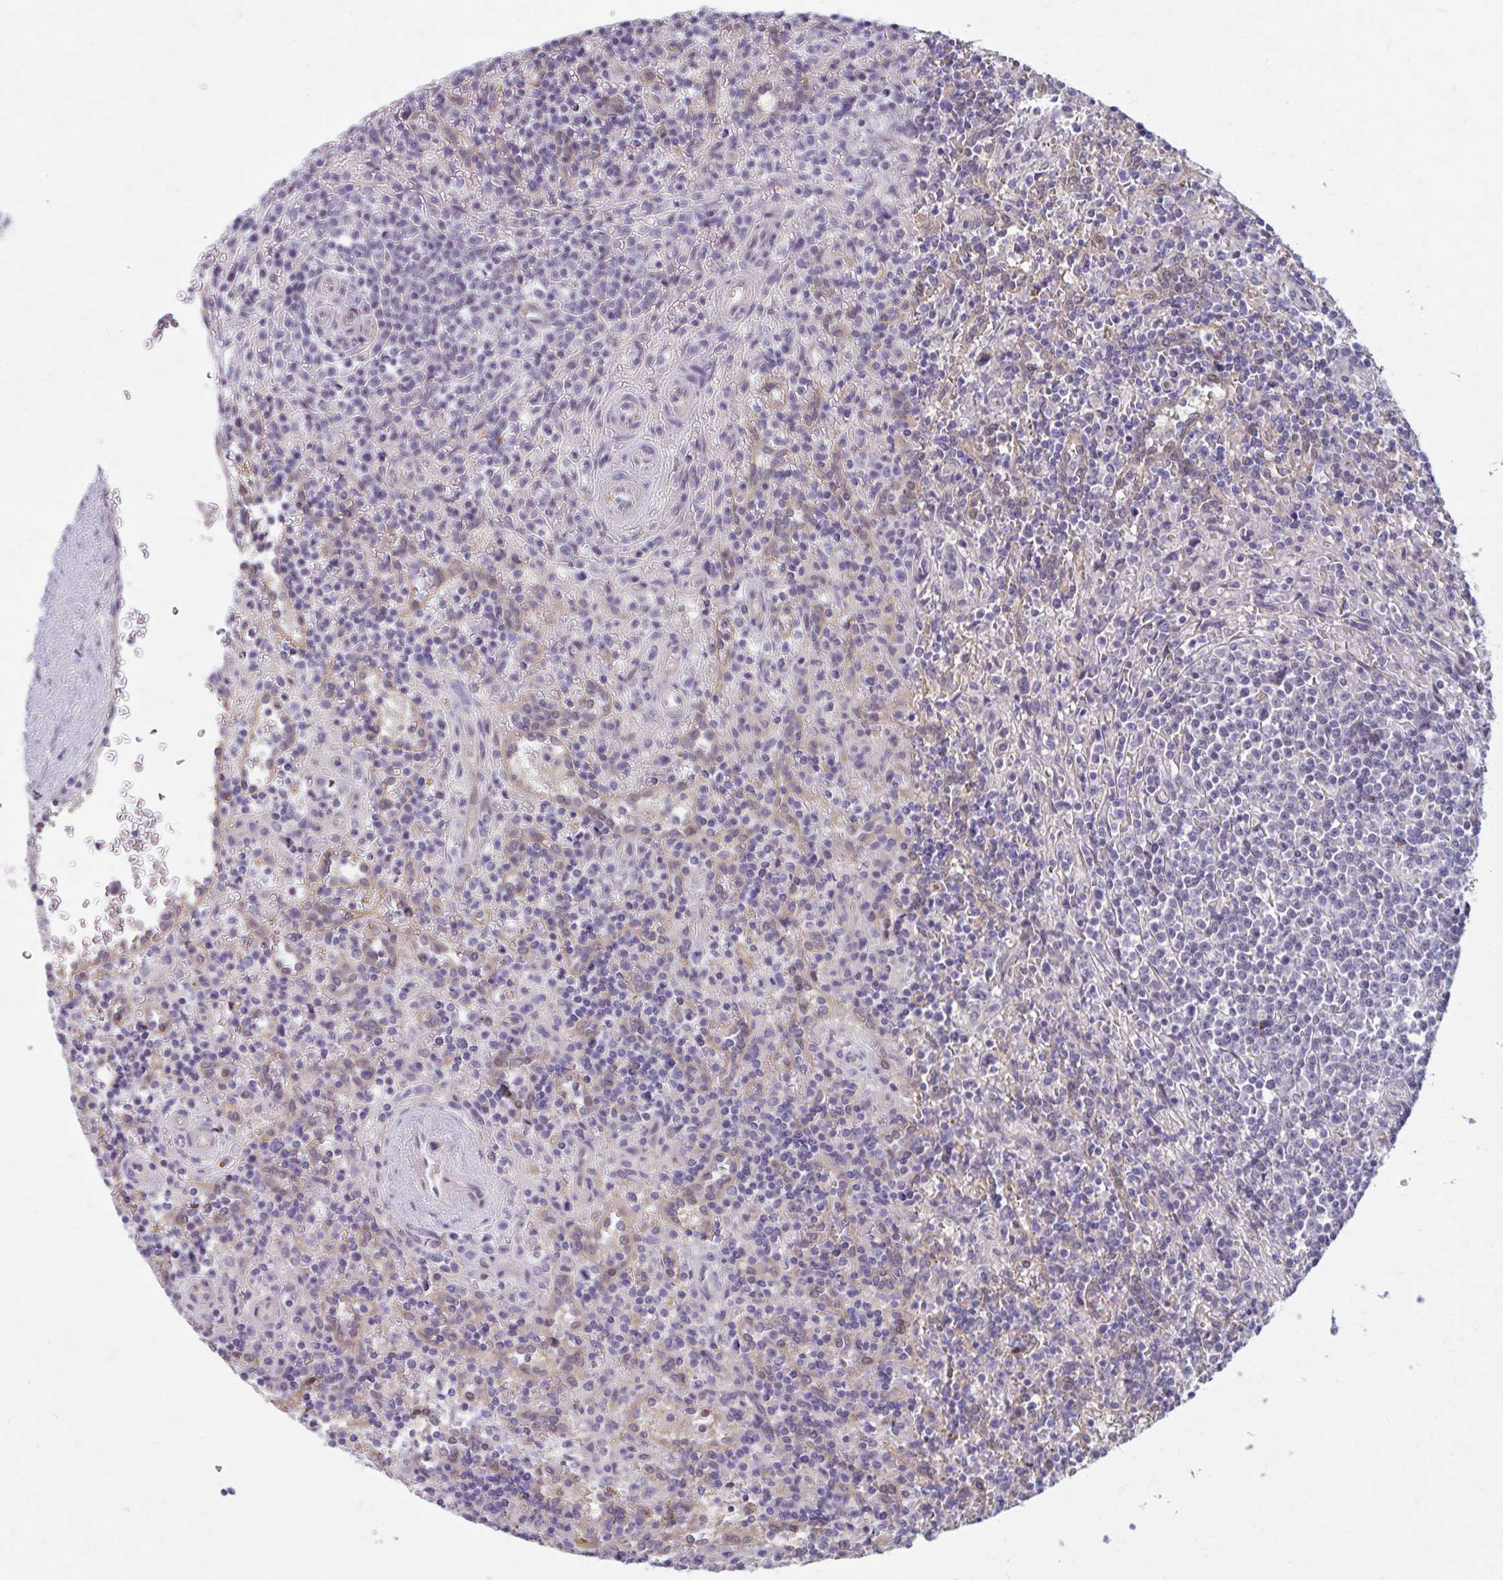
{"staining": {"intensity": "negative", "quantity": "none", "location": "none"}, "tissue": "lymphoma", "cell_type": "Tumor cells", "image_type": "cancer", "snomed": [{"axis": "morphology", "description": "Malignant lymphoma, non-Hodgkin's type, Low grade"}, {"axis": "topography", "description": "Spleen"}], "caption": "Immunohistochemistry (IHC) of human lymphoma exhibits no positivity in tumor cells. The staining is performed using DAB brown chromogen with nuclei counter-stained in using hematoxylin.", "gene": "CHST3", "patient": {"sex": "male", "age": 67}}